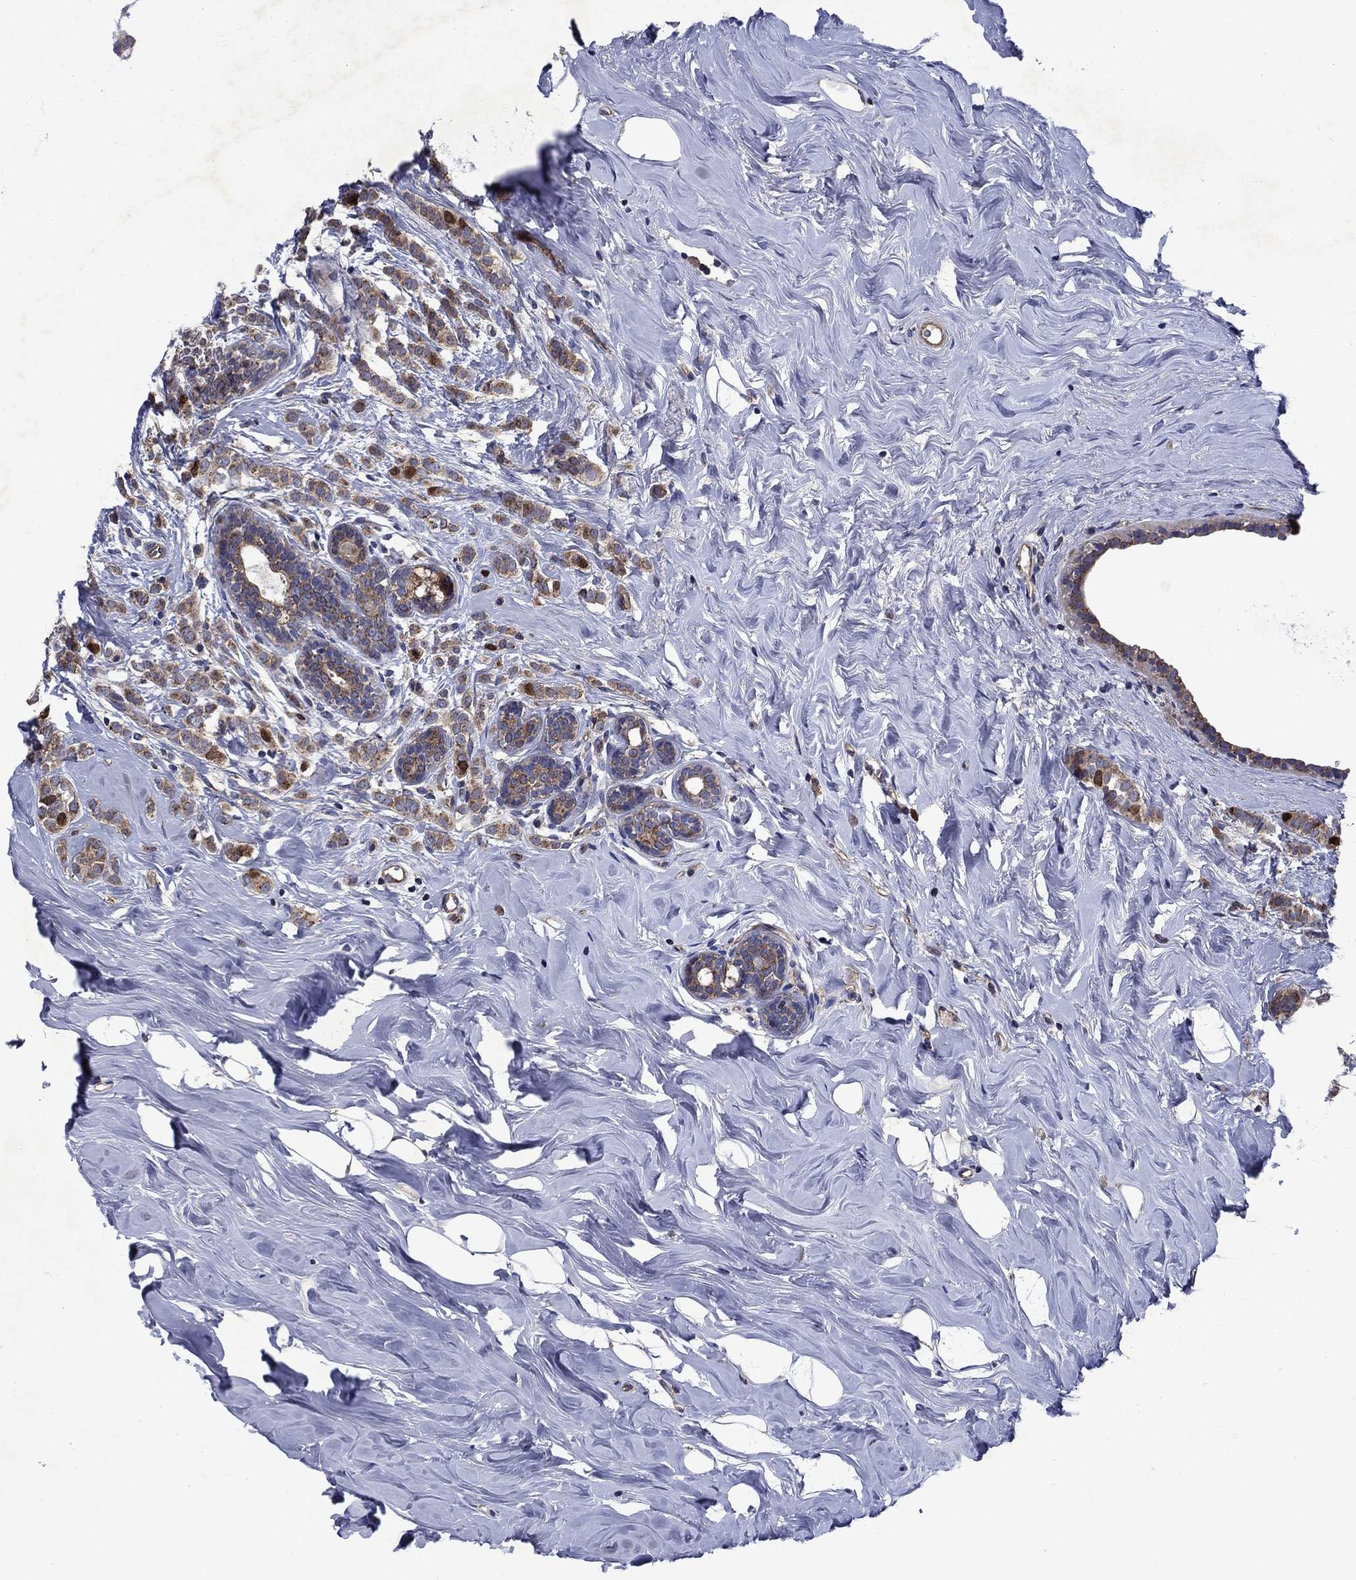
{"staining": {"intensity": "moderate", "quantity": ">75%", "location": "cytoplasmic/membranous"}, "tissue": "breast cancer", "cell_type": "Tumor cells", "image_type": "cancer", "snomed": [{"axis": "morphology", "description": "Lobular carcinoma"}, {"axis": "topography", "description": "Breast"}], "caption": "A histopathology image of breast lobular carcinoma stained for a protein displays moderate cytoplasmic/membranous brown staining in tumor cells.", "gene": "KIF22", "patient": {"sex": "female", "age": 49}}